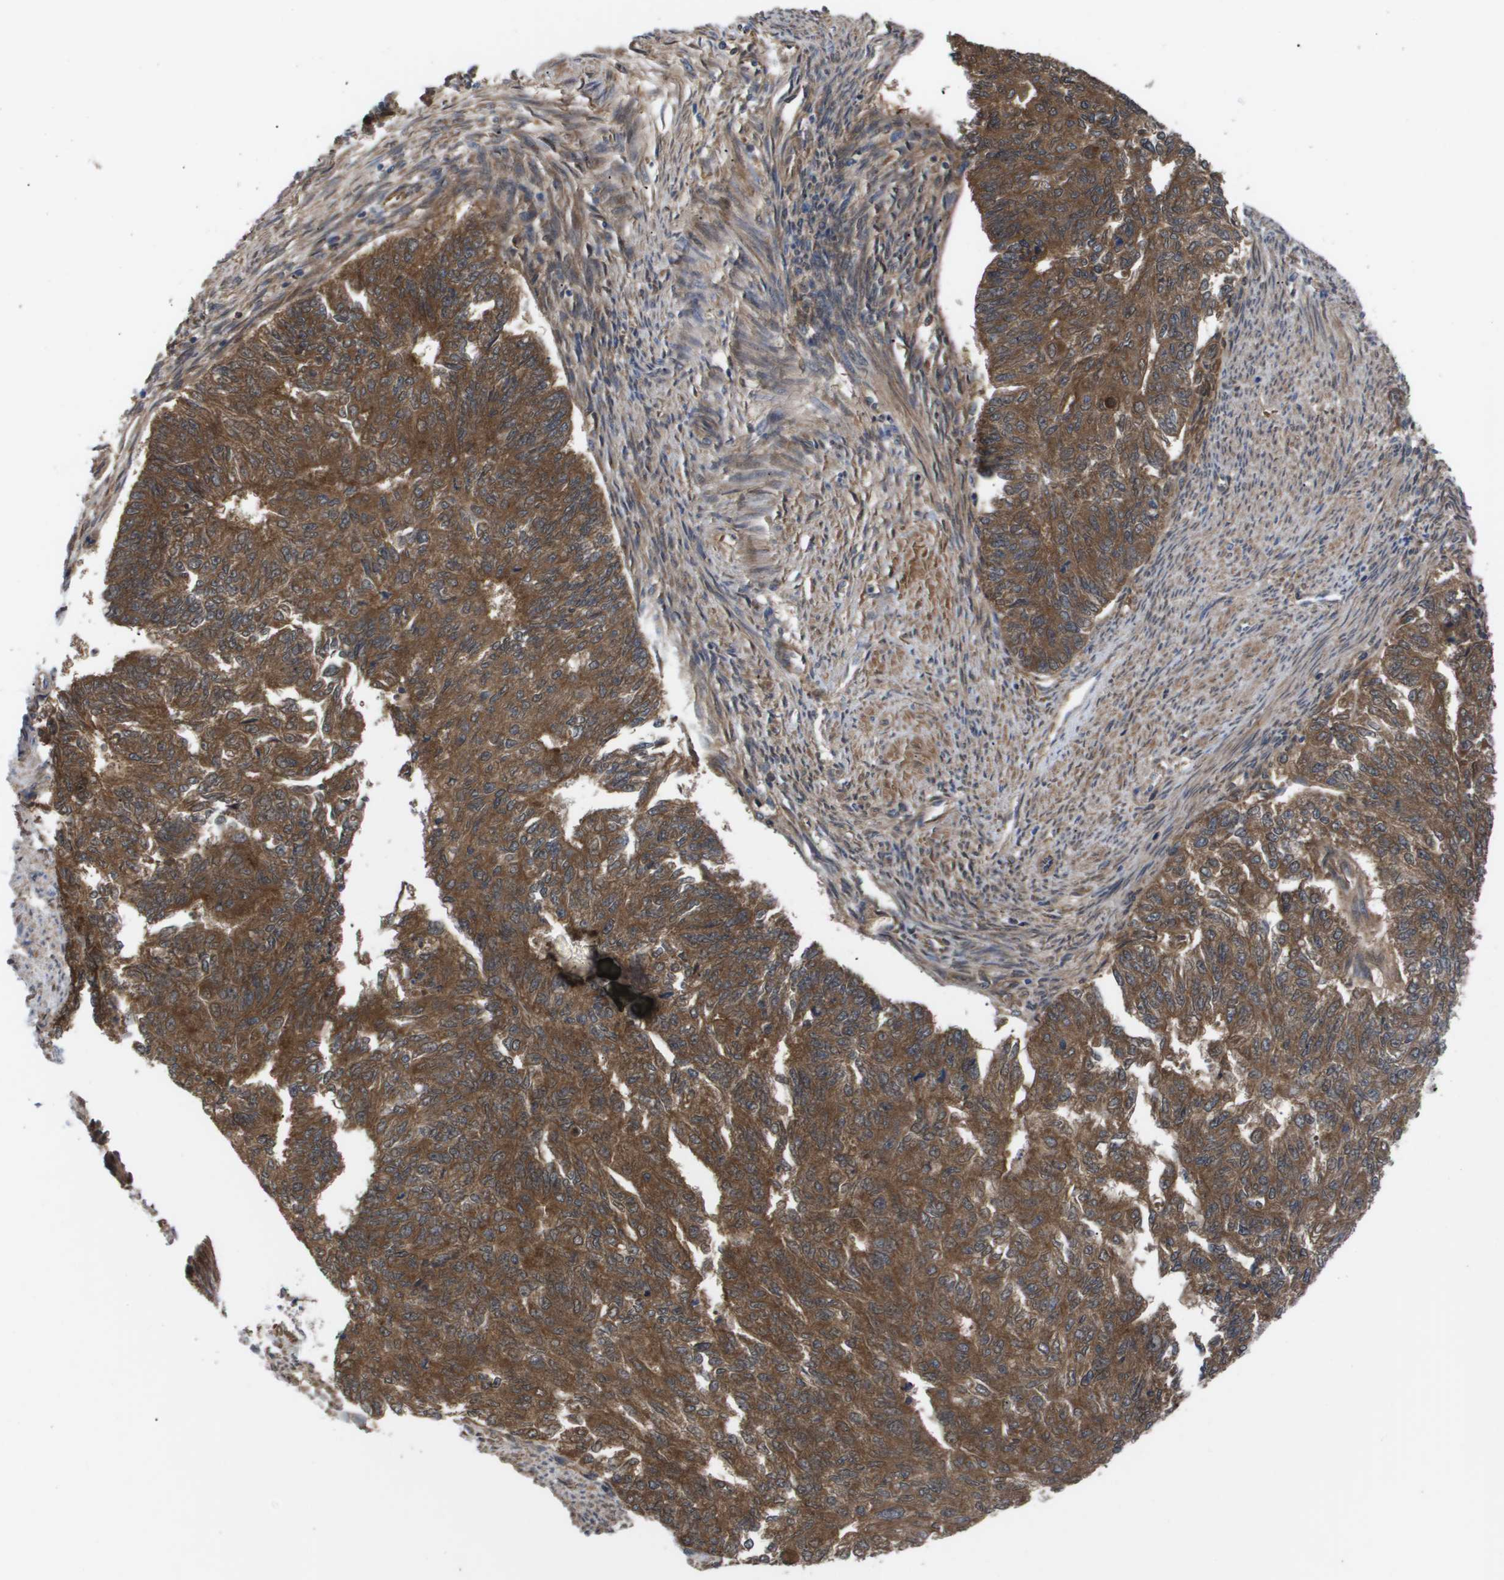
{"staining": {"intensity": "moderate", "quantity": ">75%", "location": "cytoplasmic/membranous"}, "tissue": "endometrial cancer", "cell_type": "Tumor cells", "image_type": "cancer", "snomed": [{"axis": "morphology", "description": "Adenocarcinoma, NOS"}, {"axis": "topography", "description": "Endometrium"}], "caption": "Protein expression analysis of endometrial cancer (adenocarcinoma) displays moderate cytoplasmic/membranous expression in about >75% of tumor cells.", "gene": "SERPINA6", "patient": {"sex": "female", "age": 32}}